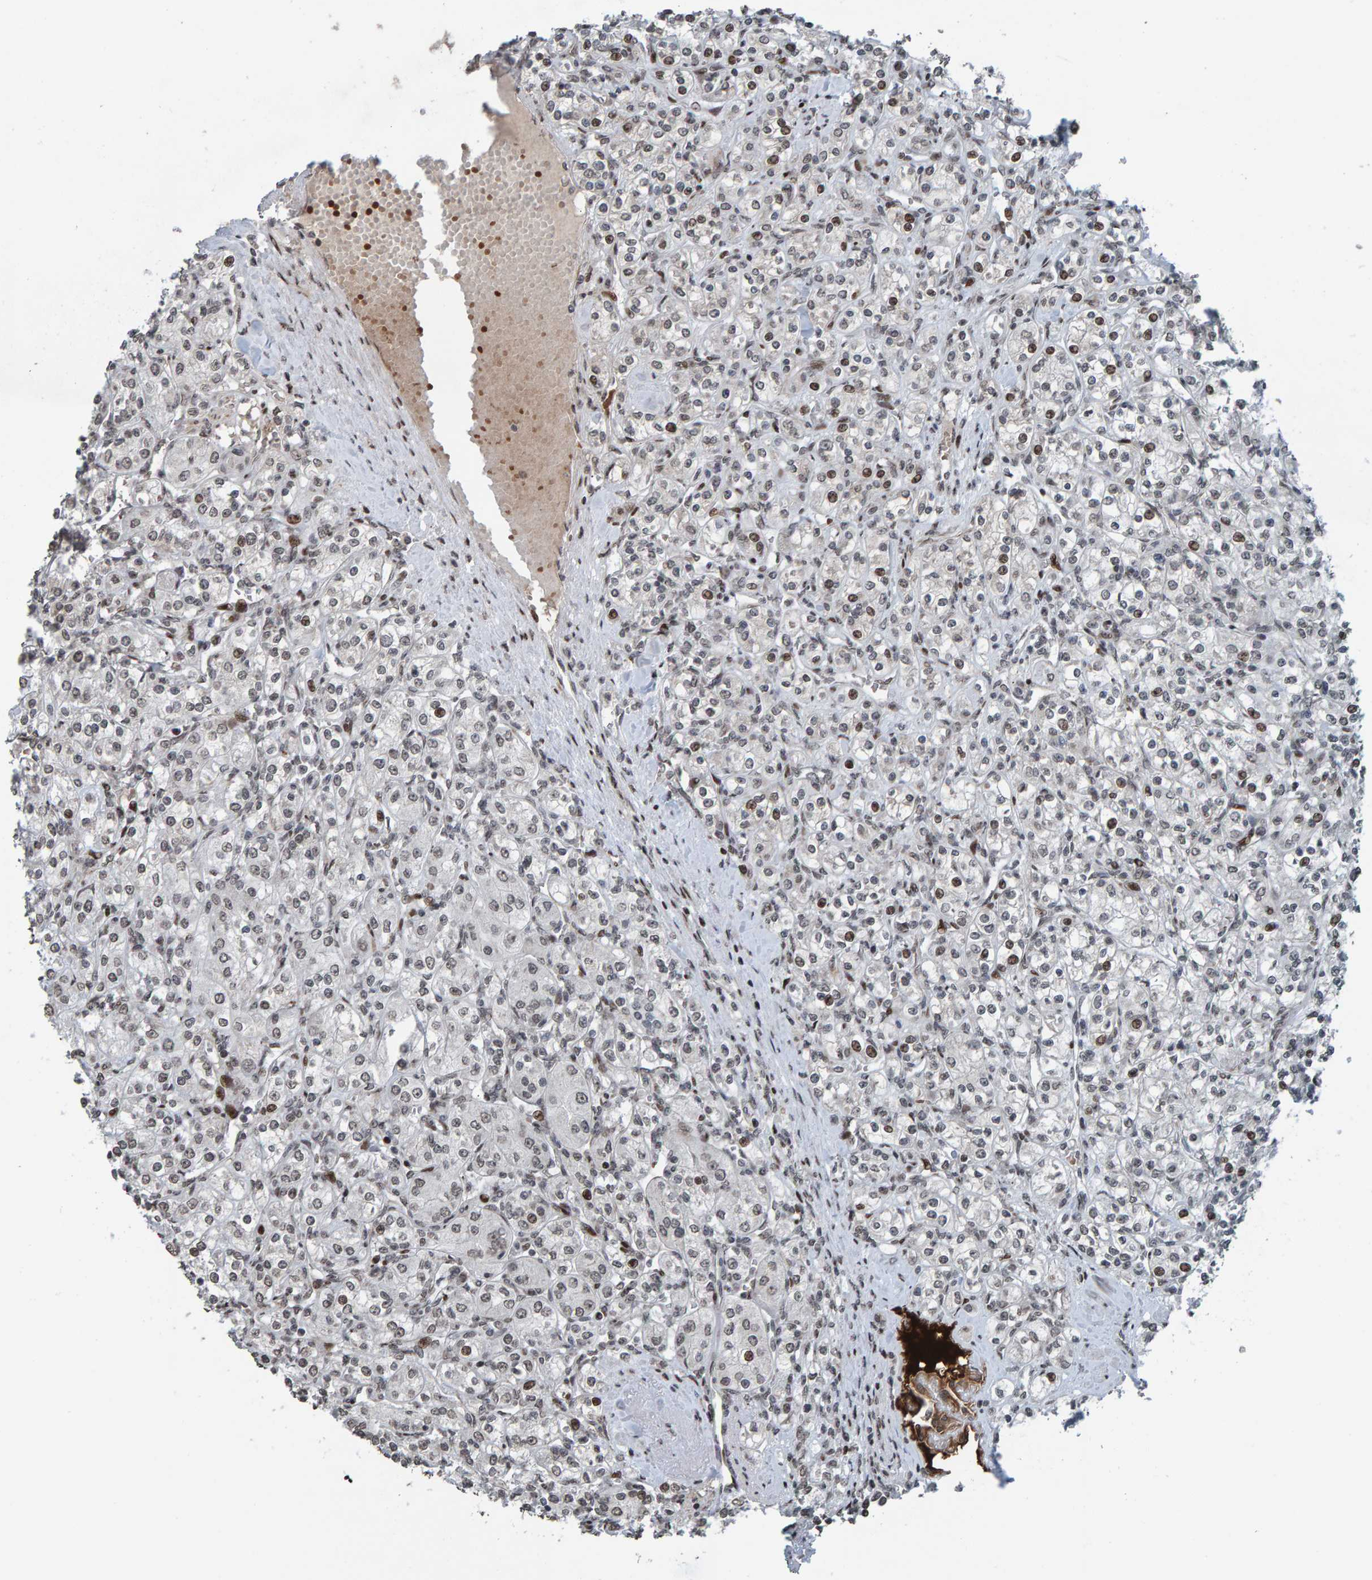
{"staining": {"intensity": "moderate", "quantity": "<25%", "location": "nuclear"}, "tissue": "renal cancer", "cell_type": "Tumor cells", "image_type": "cancer", "snomed": [{"axis": "morphology", "description": "Adenocarcinoma, NOS"}, {"axis": "topography", "description": "Kidney"}], "caption": "Immunohistochemical staining of renal adenocarcinoma shows moderate nuclear protein expression in about <25% of tumor cells.", "gene": "ZNF366", "patient": {"sex": "male", "age": 77}}